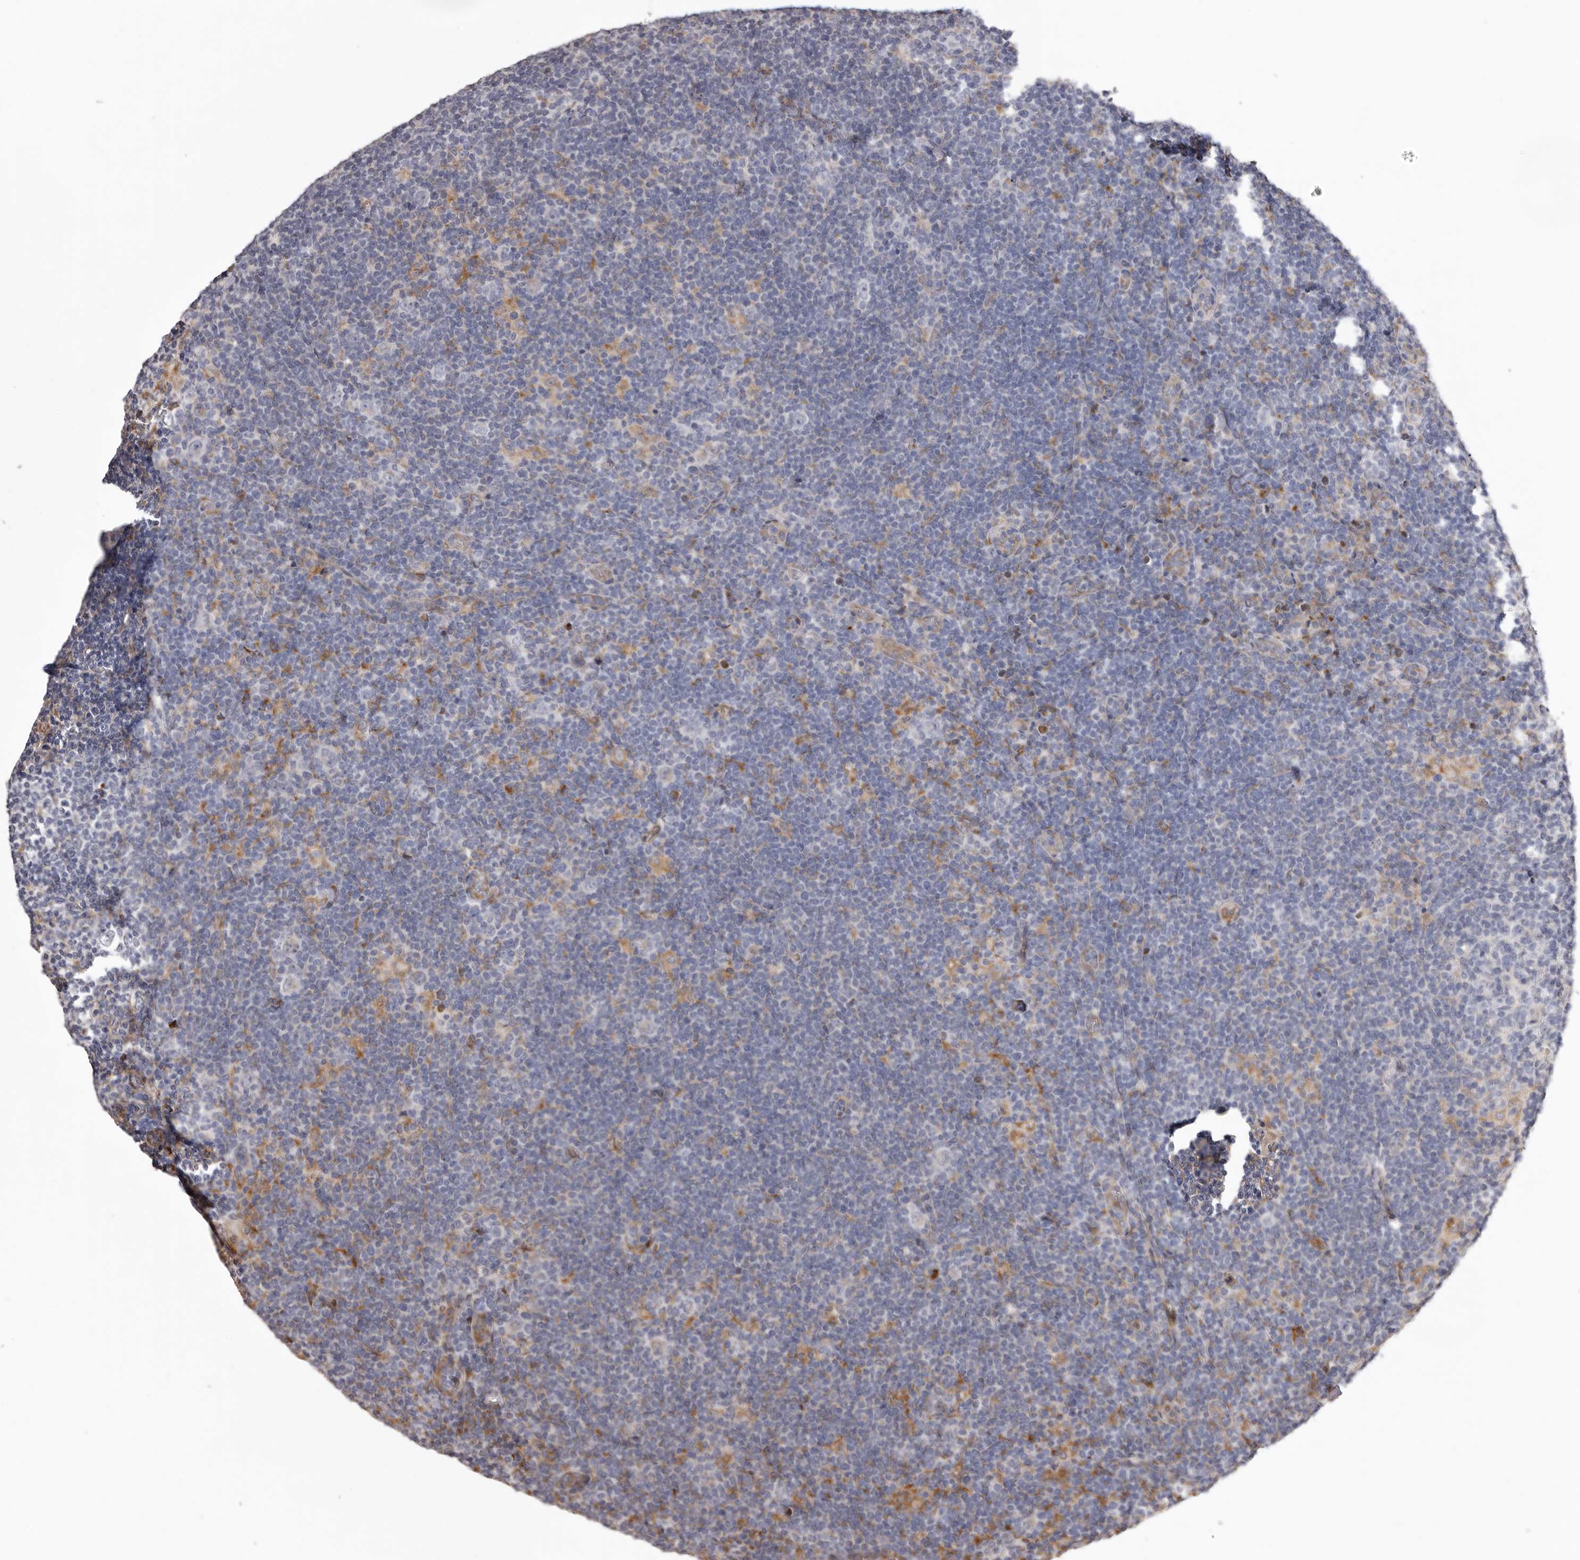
{"staining": {"intensity": "negative", "quantity": "none", "location": "none"}, "tissue": "lymphoma", "cell_type": "Tumor cells", "image_type": "cancer", "snomed": [{"axis": "morphology", "description": "Hodgkin's disease, NOS"}, {"axis": "topography", "description": "Lymph node"}], "caption": "A high-resolution micrograph shows immunohistochemistry staining of lymphoma, which demonstrates no significant expression in tumor cells.", "gene": "PIGX", "patient": {"sex": "female", "age": 57}}